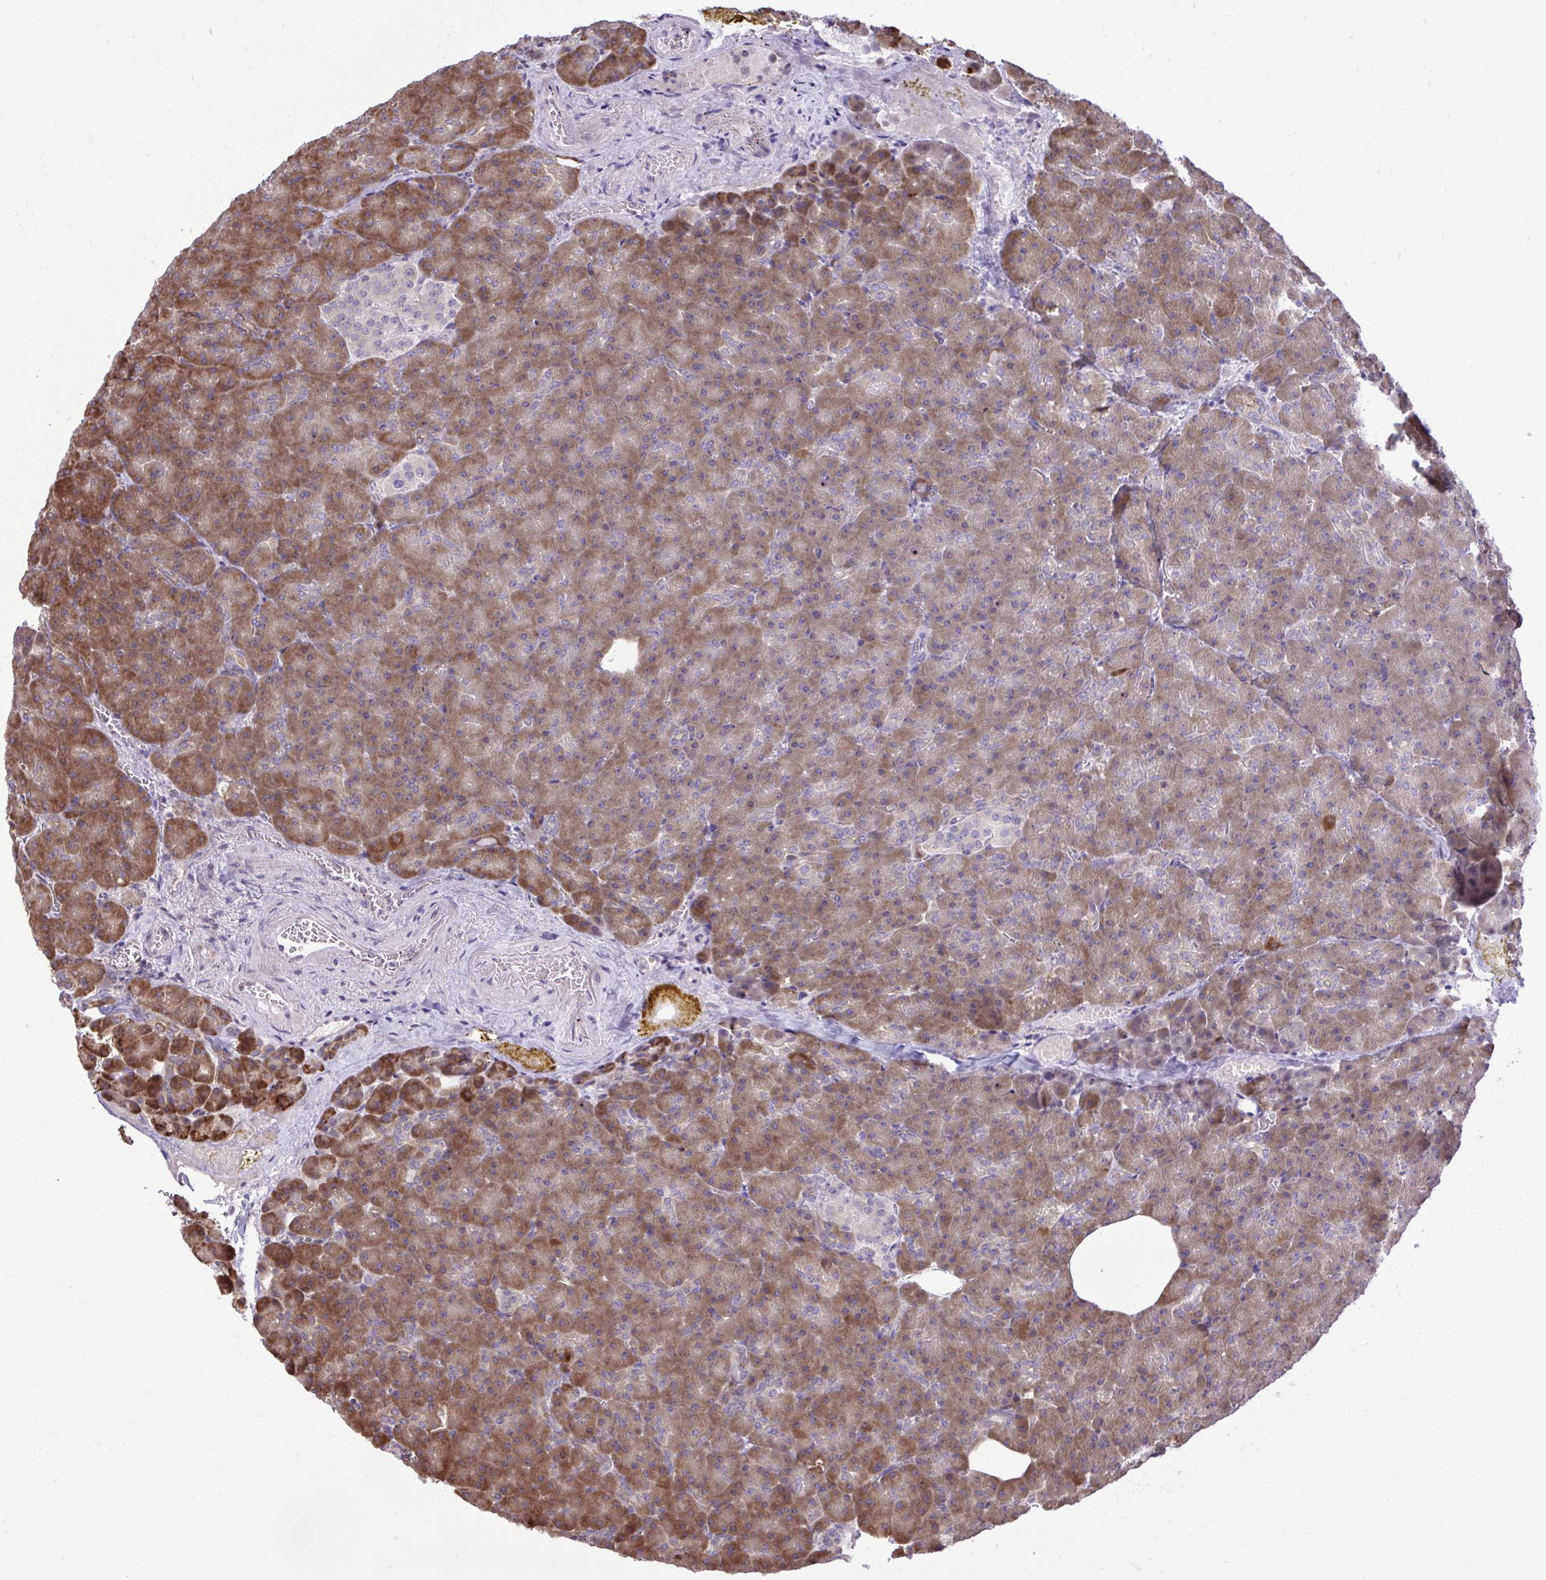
{"staining": {"intensity": "moderate", "quantity": ">75%", "location": "cytoplasmic/membranous"}, "tissue": "pancreas", "cell_type": "Exocrine glandular cells", "image_type": "normal", "snomed": [{"axis": "morphology", "description": "Normal tissue, NOS"}, {"axis": "topography", "description": "Pancreas"}], "caption": "A brown stain shows moderate cytoplasmic/membranous expression of a protein in exocrine glandular cells of normal human pancreas.", "gene": "METTL9", "patient": {"sex": "female", "age": 74}}